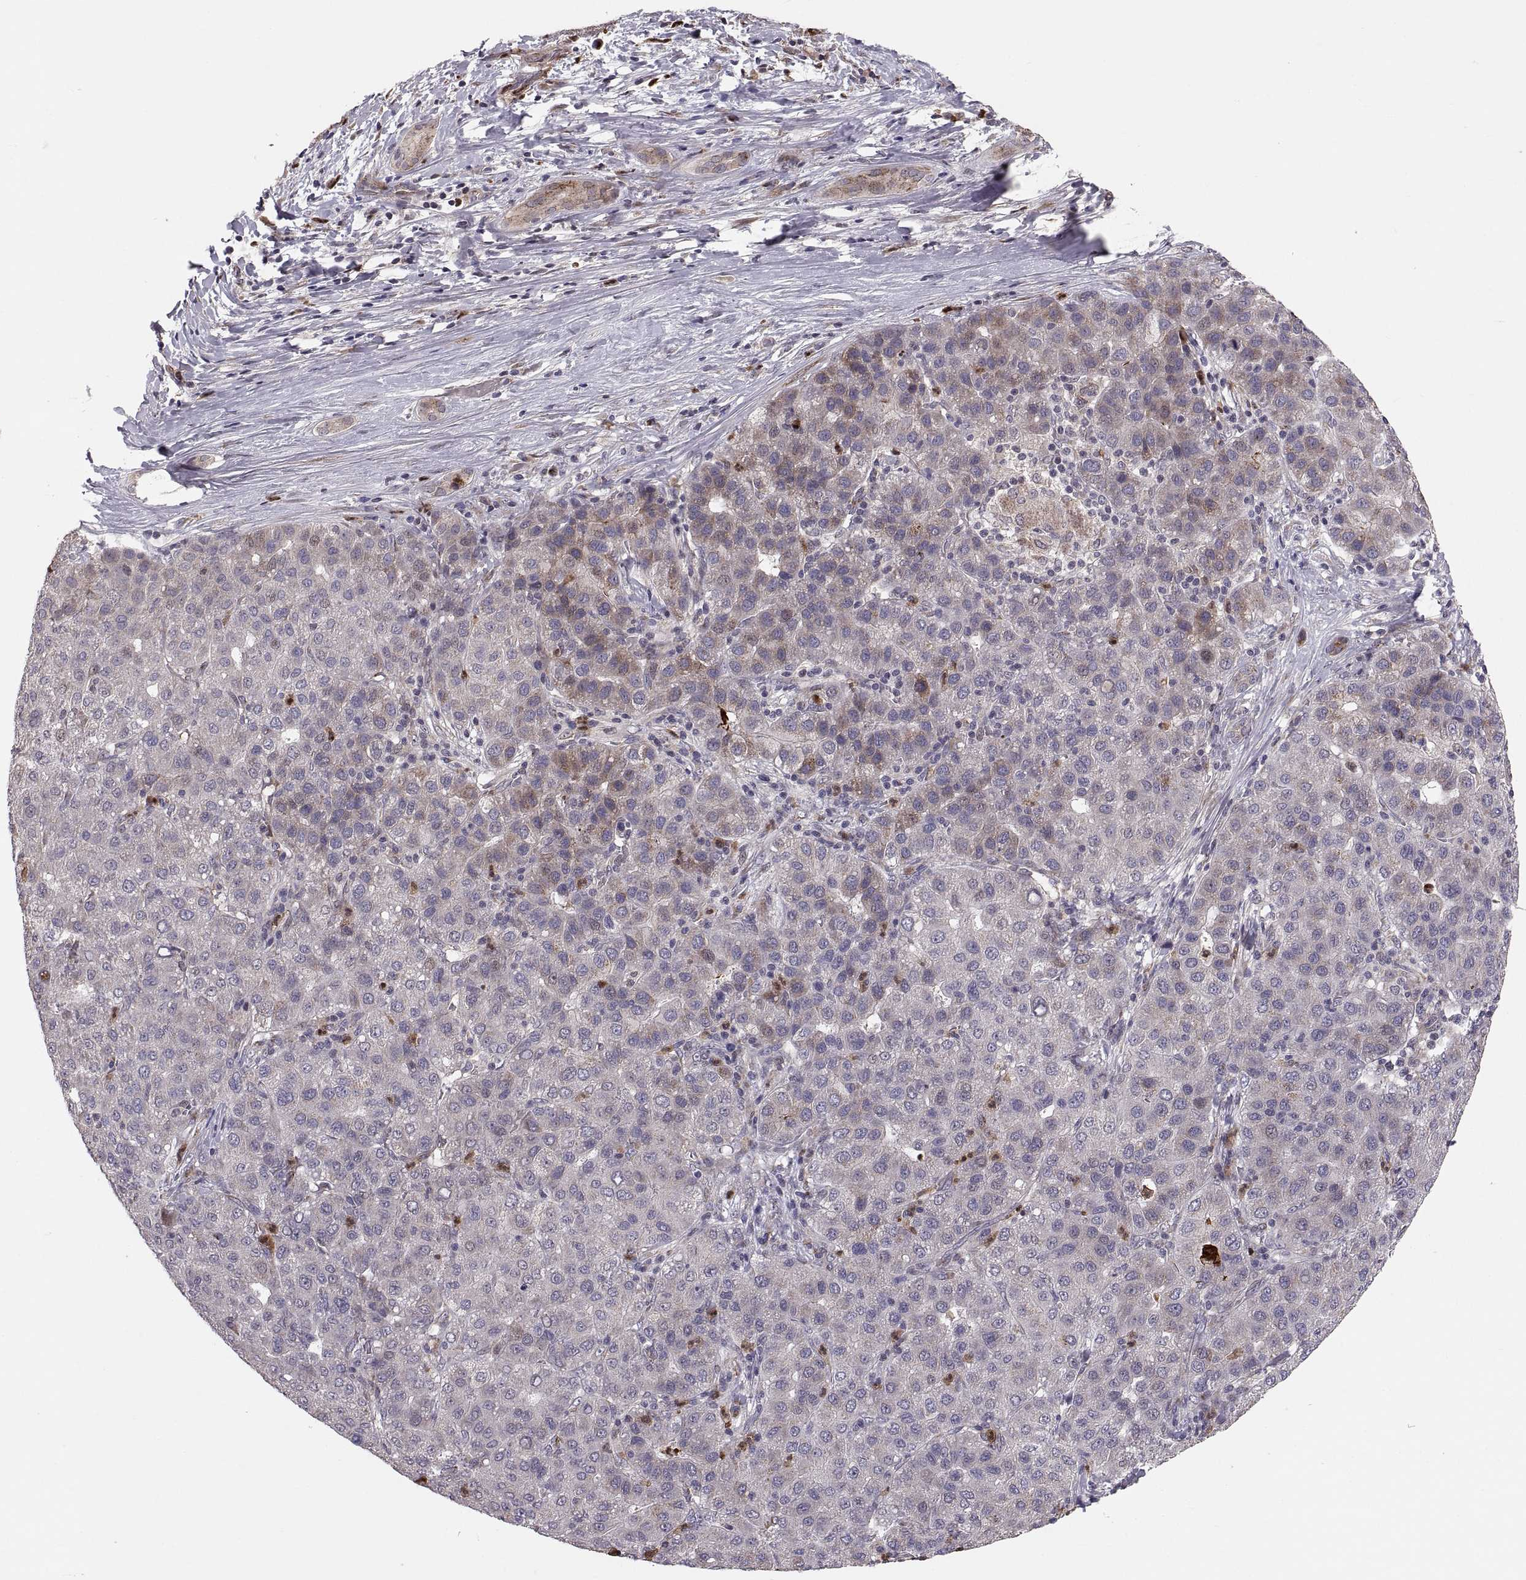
{"staining": {"intensity": "weak", "quantity": "<25%", "location": "cytoplasmic/membranous"}, "tissue": "liver cancer", "cell_type": "Tumor cells", "image_type": "cancer", "snomed": [{"axis": "morphology", "description": "Carcinoma, Hepatocellular, NOS"}, {"axis": "topography", "description": "Liver"}], "caption": "Immunohistochemical staining of human liver cancer reveals no significant expression in tumor cells.", "gene": "TESC", "patient": {"sex": "male", "age": 65}}